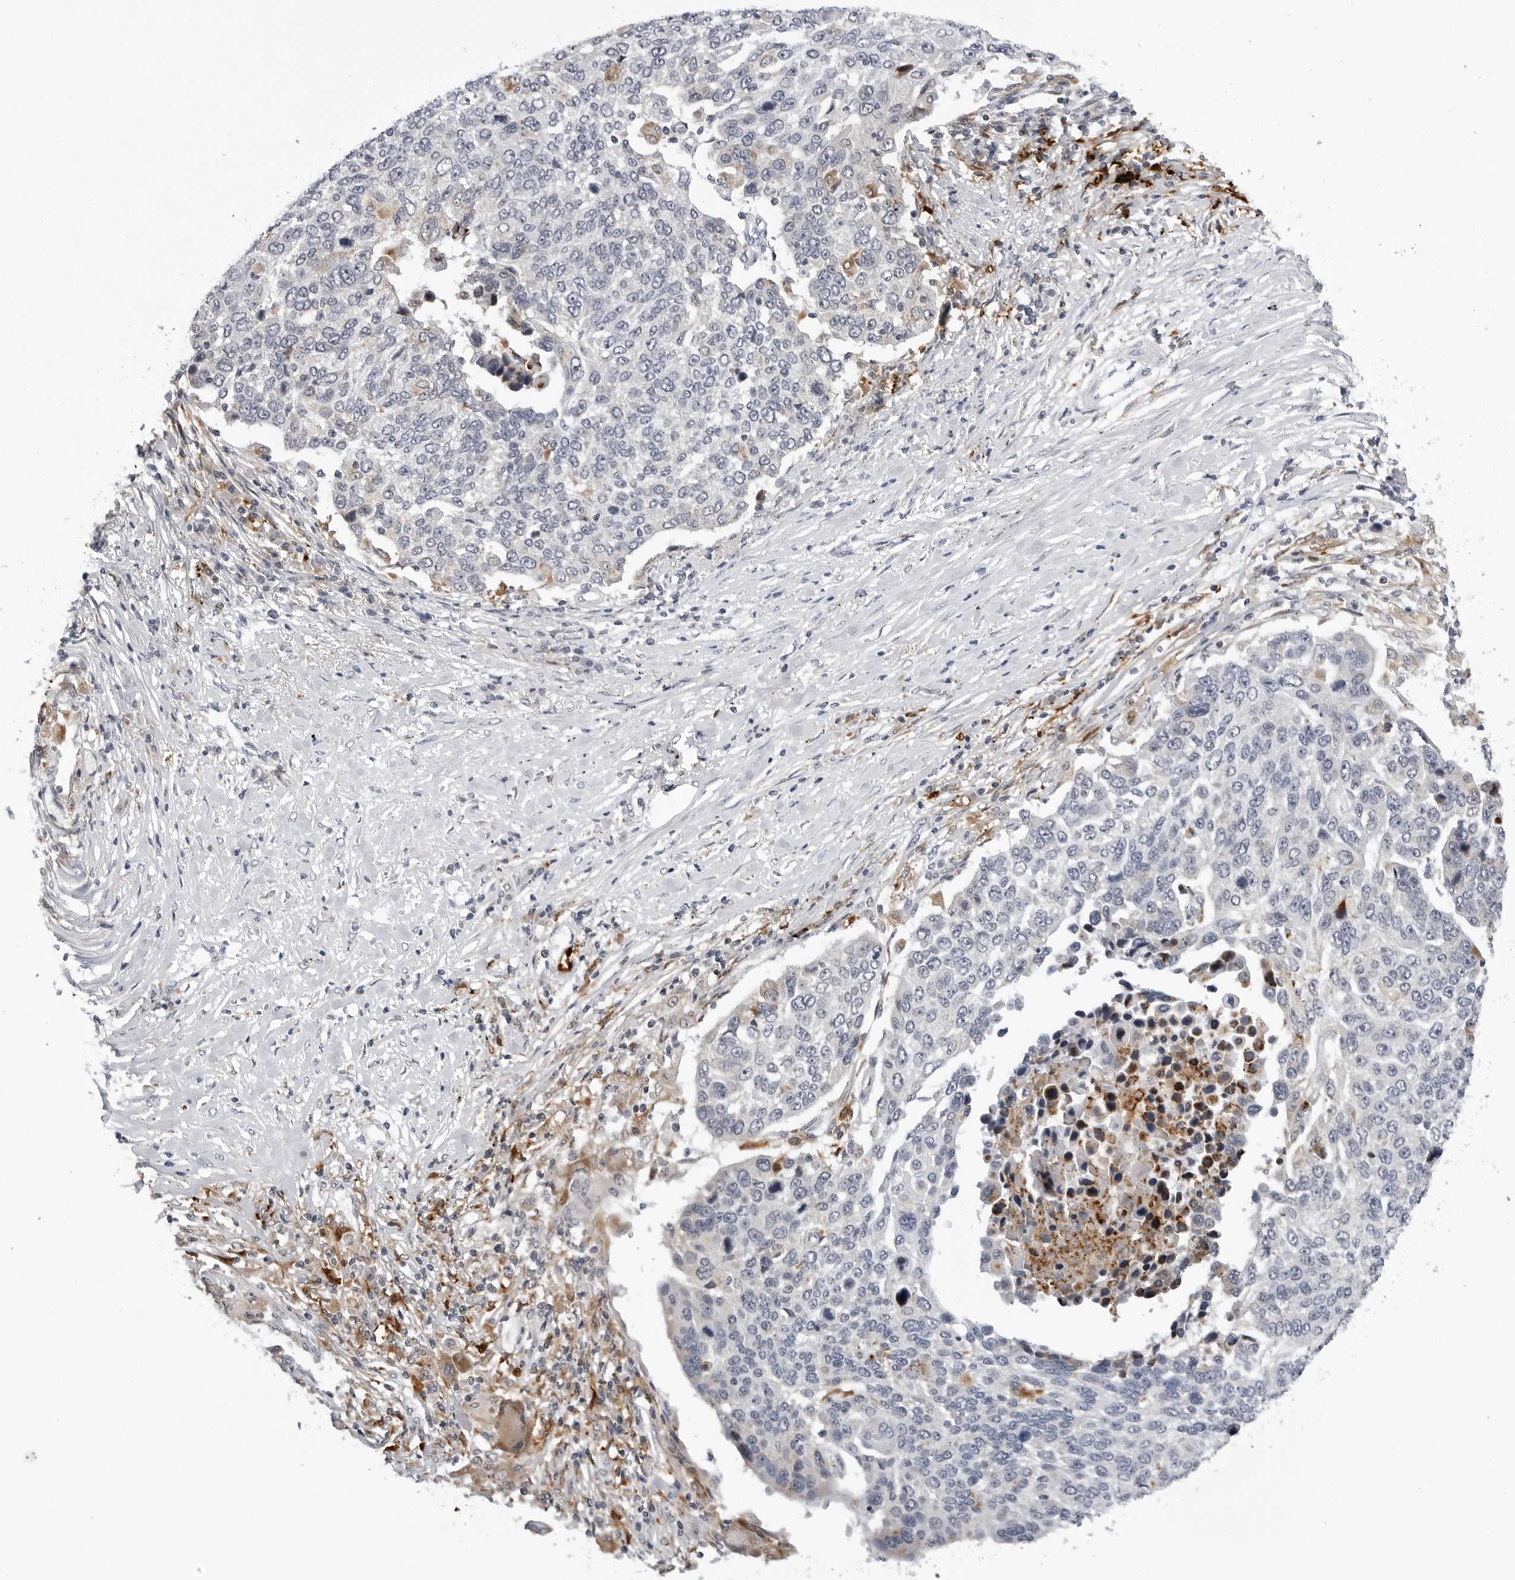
{"staining": {"intensity": "negative", "quantity": "none", "location": "none"}, "tissue": "lung cancer", "cell_type": "Tumor cells", "image_type": "cancer", "snomed": [{"axis": "morphology", "description": "Squamous cell carcinoma, NOS"}, {"axis": "topography", "description": "Lung"}], "caption": "High magnification brightfield microscopy of squamous cell carcinoma (lung) stained with DAB (brown) and counterstained with hematoxylin (blue): tumor cells show no significant positivity. (DAB IHC with hematoxylin counter stain).", "gene": "CDK20", "patient": {"sex": "male", "age": 66}}